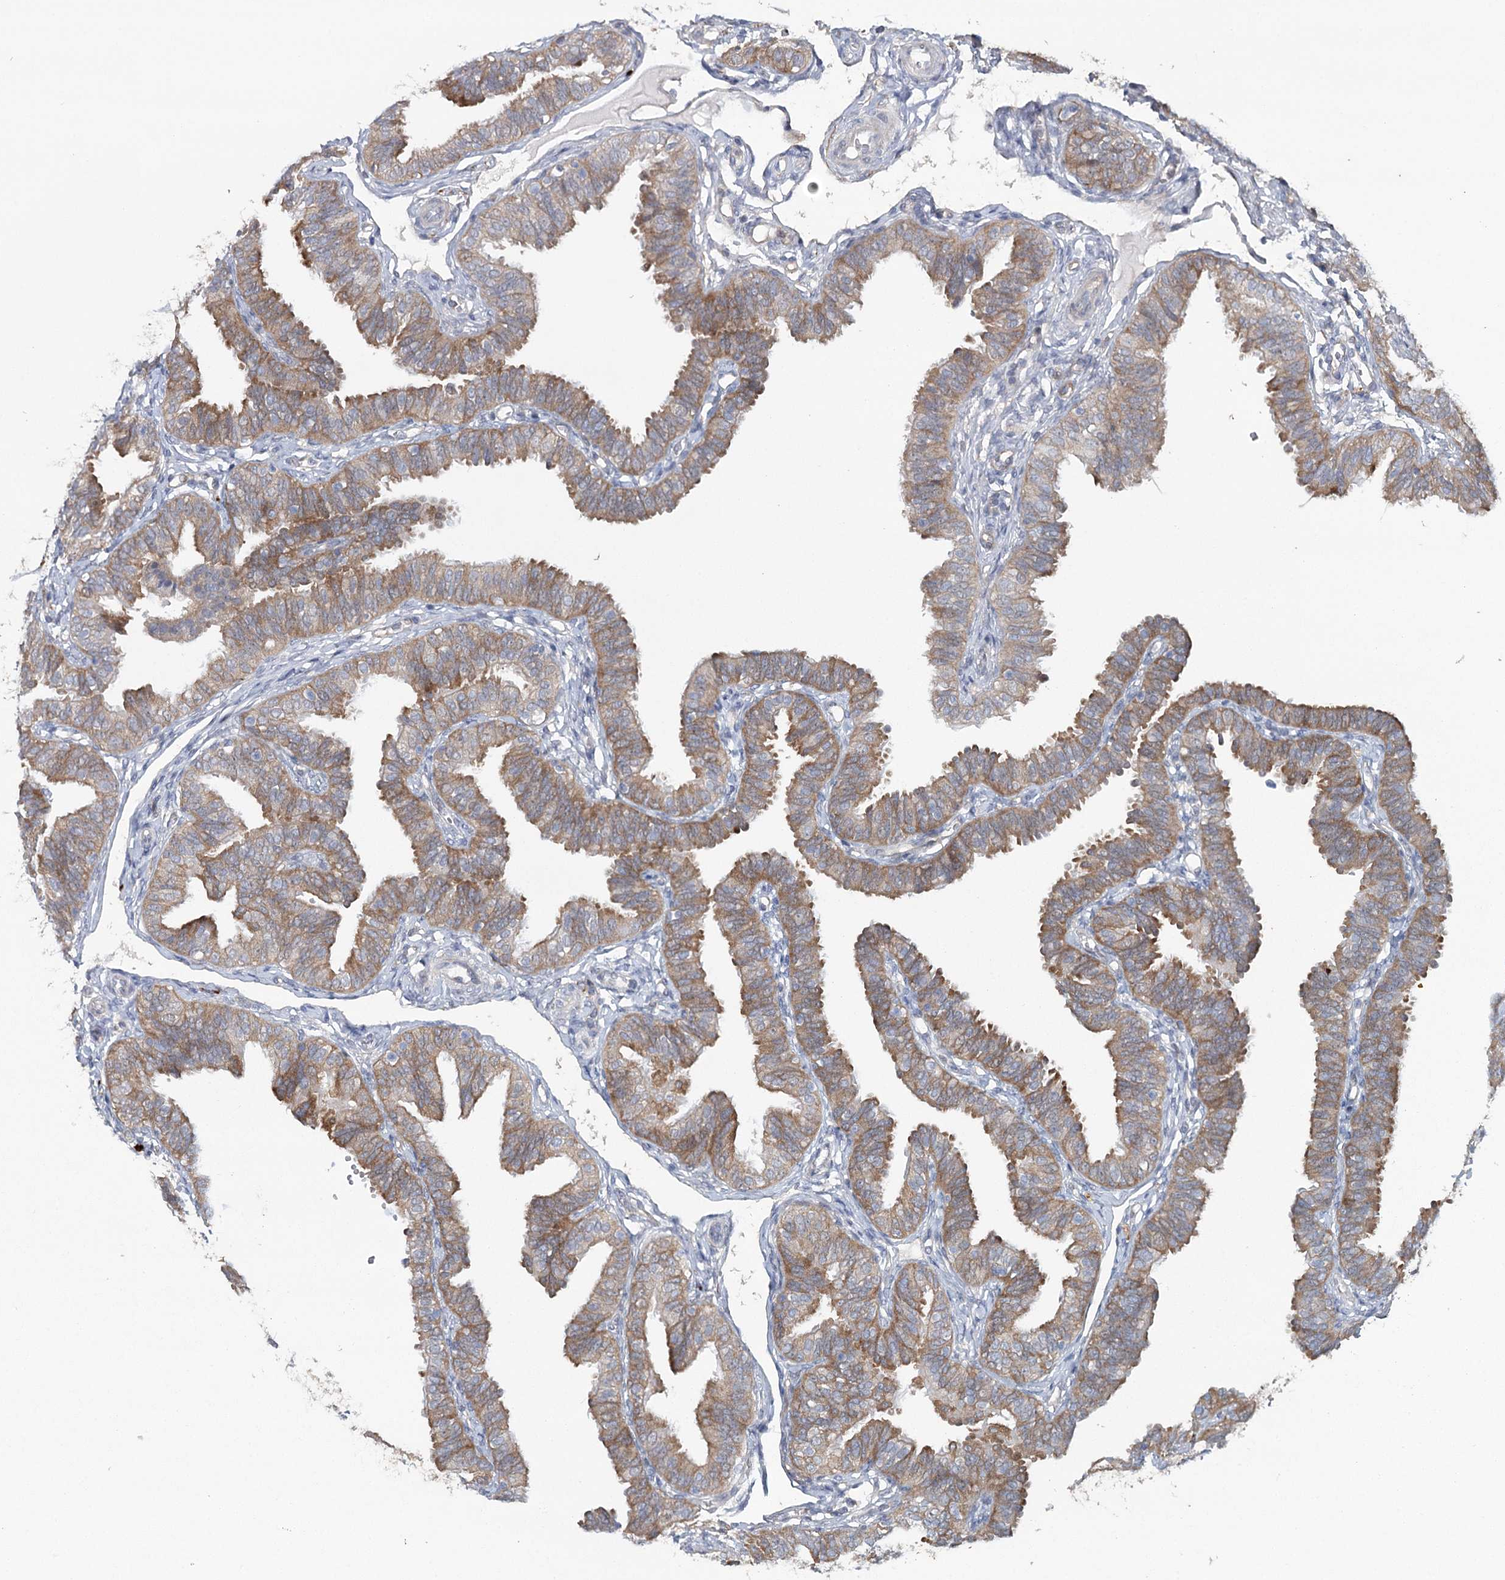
{"staining": {"intensity": "moderate", "quantity": ">75%", "location": "cytoplasmic/membranous"}, "tissue": "fallopian tube", "cell_type": "Glandular cells", "image_type": "normal", "snomed": [{"axis": "morphology", "description": "Normal tissue, NOS"}, {"axis": "topography", "description": "Fallopian tube"}], "caption": "Human fallopian tube stained with a brown dye demonstrates moderate cytoplasmic/membranous positive expression in approximately >75% of glandular cells.", "gene": "MAP3K13", "patient": {"sex": "female", "age": 35}}